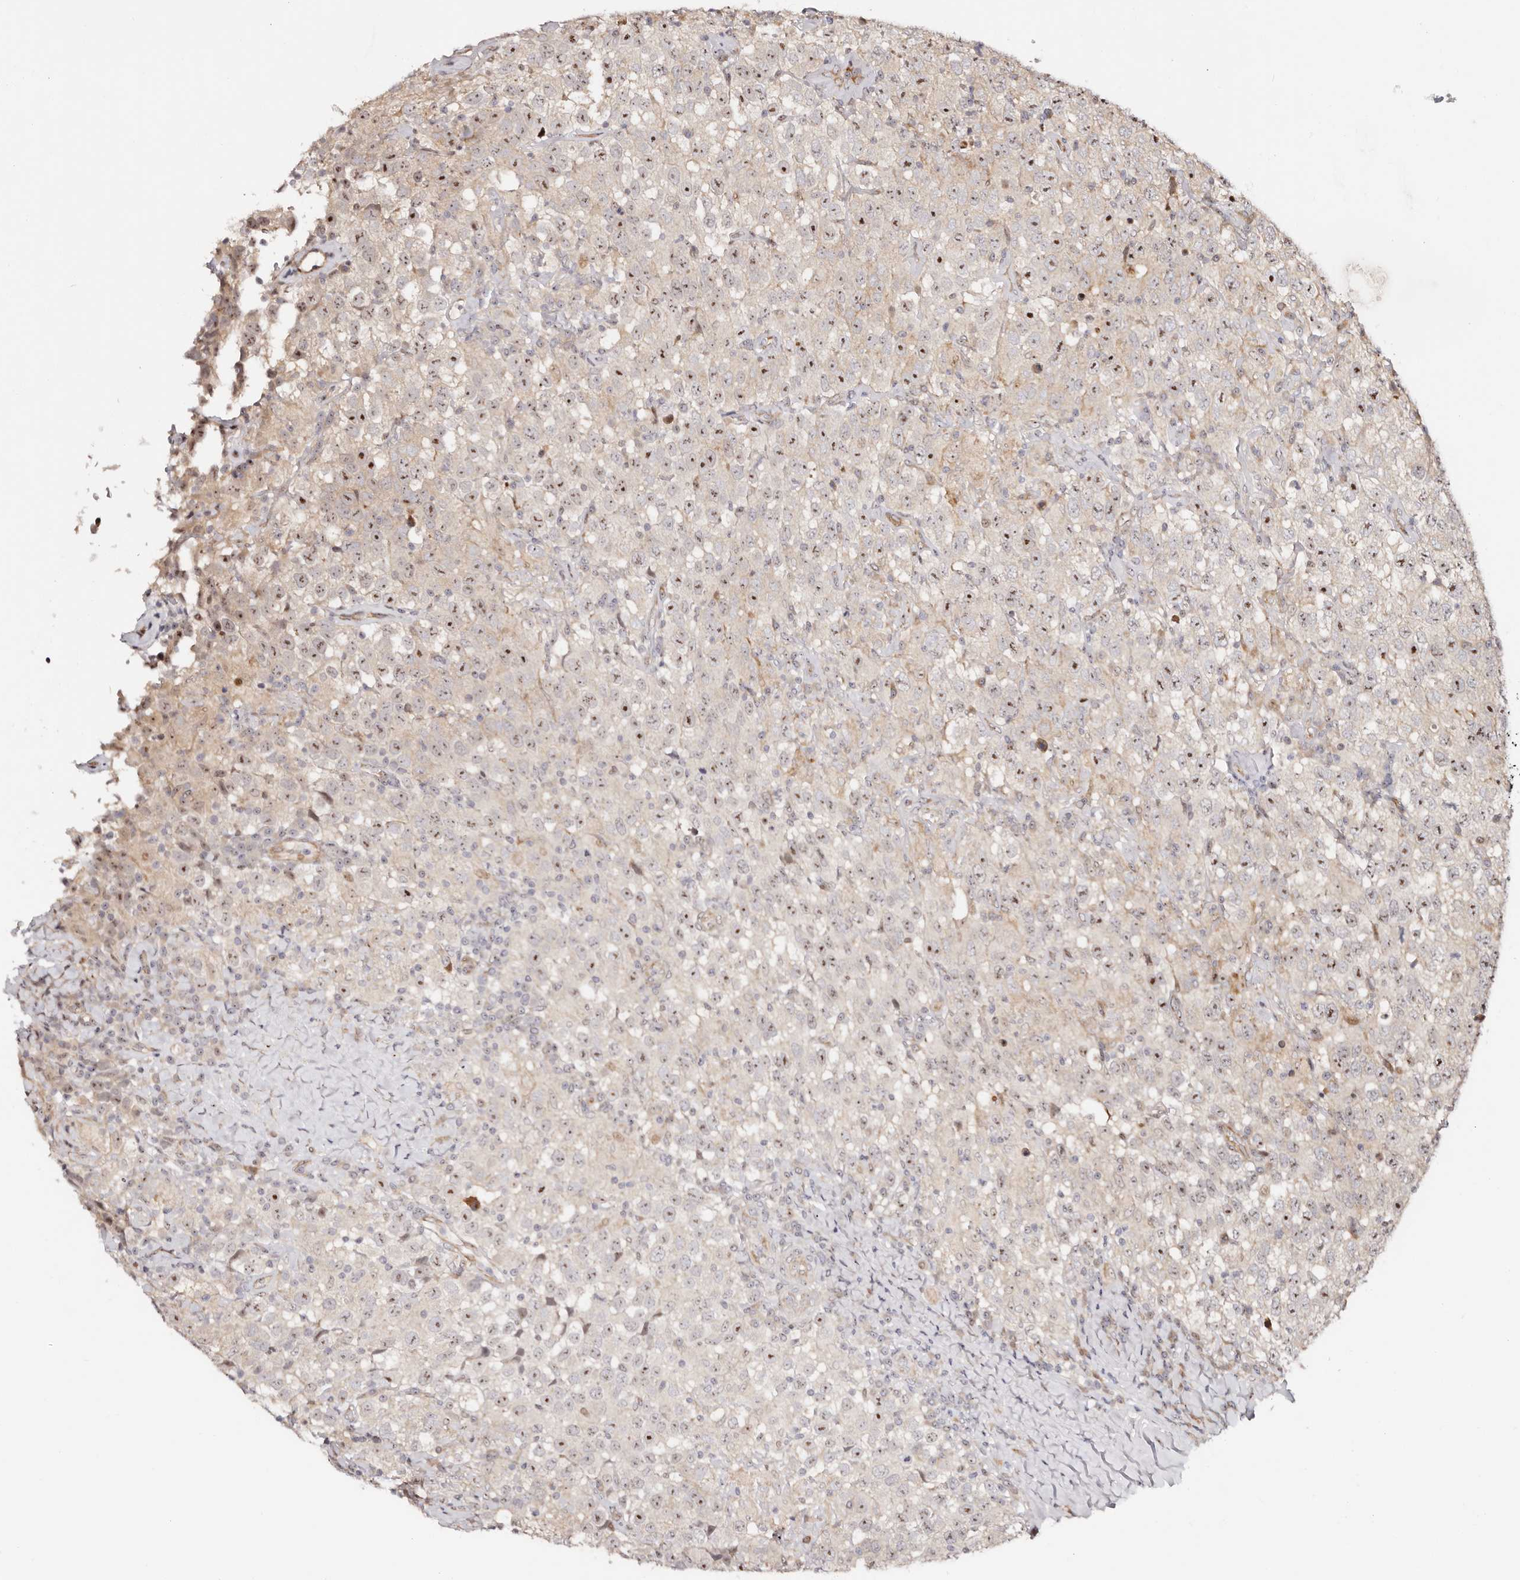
{"staining": {"intensity": "moderate", "quantity": "<25%", "location": "nuclear"}, "tissue": "testis cancer", "cell_type": "Tumor cells", "image_type": "cancer", "snomed": [{"axis": "morphology", "description": "Seminoma, NOS"}, {"axis": "topography", "description": "Testis"}], "caption": "This photomicrograph exhibits immunohistochemistry (IHC) staining of testis cancer (seminoma), with low moderate nuclear positivity in about <25% of tumor cells.", "gene": "ODF2L", "patient": {"sex": "male", "age": 41}}